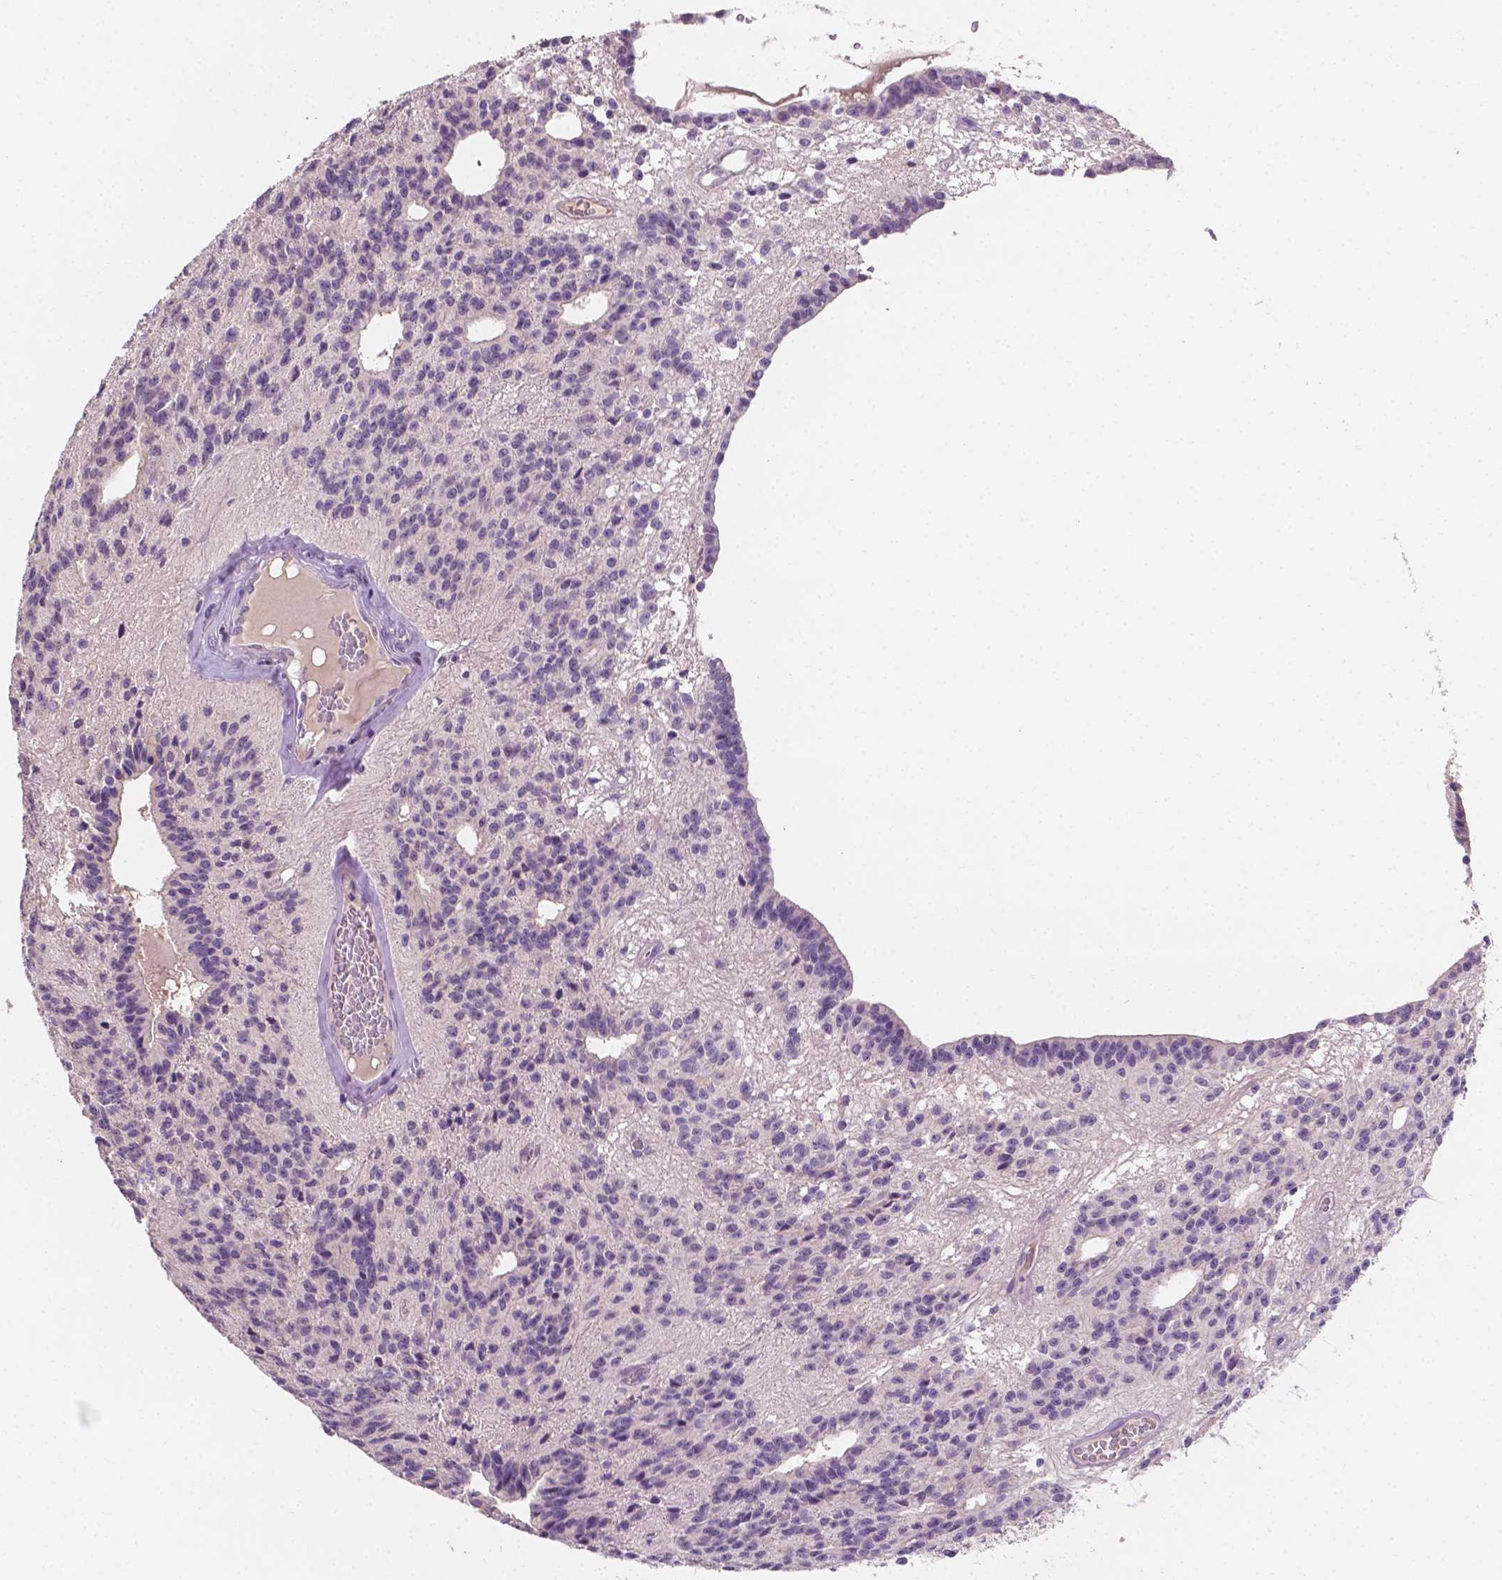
{"staining": {"intensity": "negative", "quantity": "none", "location": "none"}, "tissue": "glioma", "cell_type": "Tumor cells", "image_type": "cancer", "snomed": [{"axis": "morphology", "description": "Glioma, malignant, Low grade"}, {"axis": "topography", "description": "Brain"}], "caption": "A micrograph of human glioma is negative for staining in tumor cells.", "gene": "MROH6", "patient": {"sex": "male", "age": 31}}